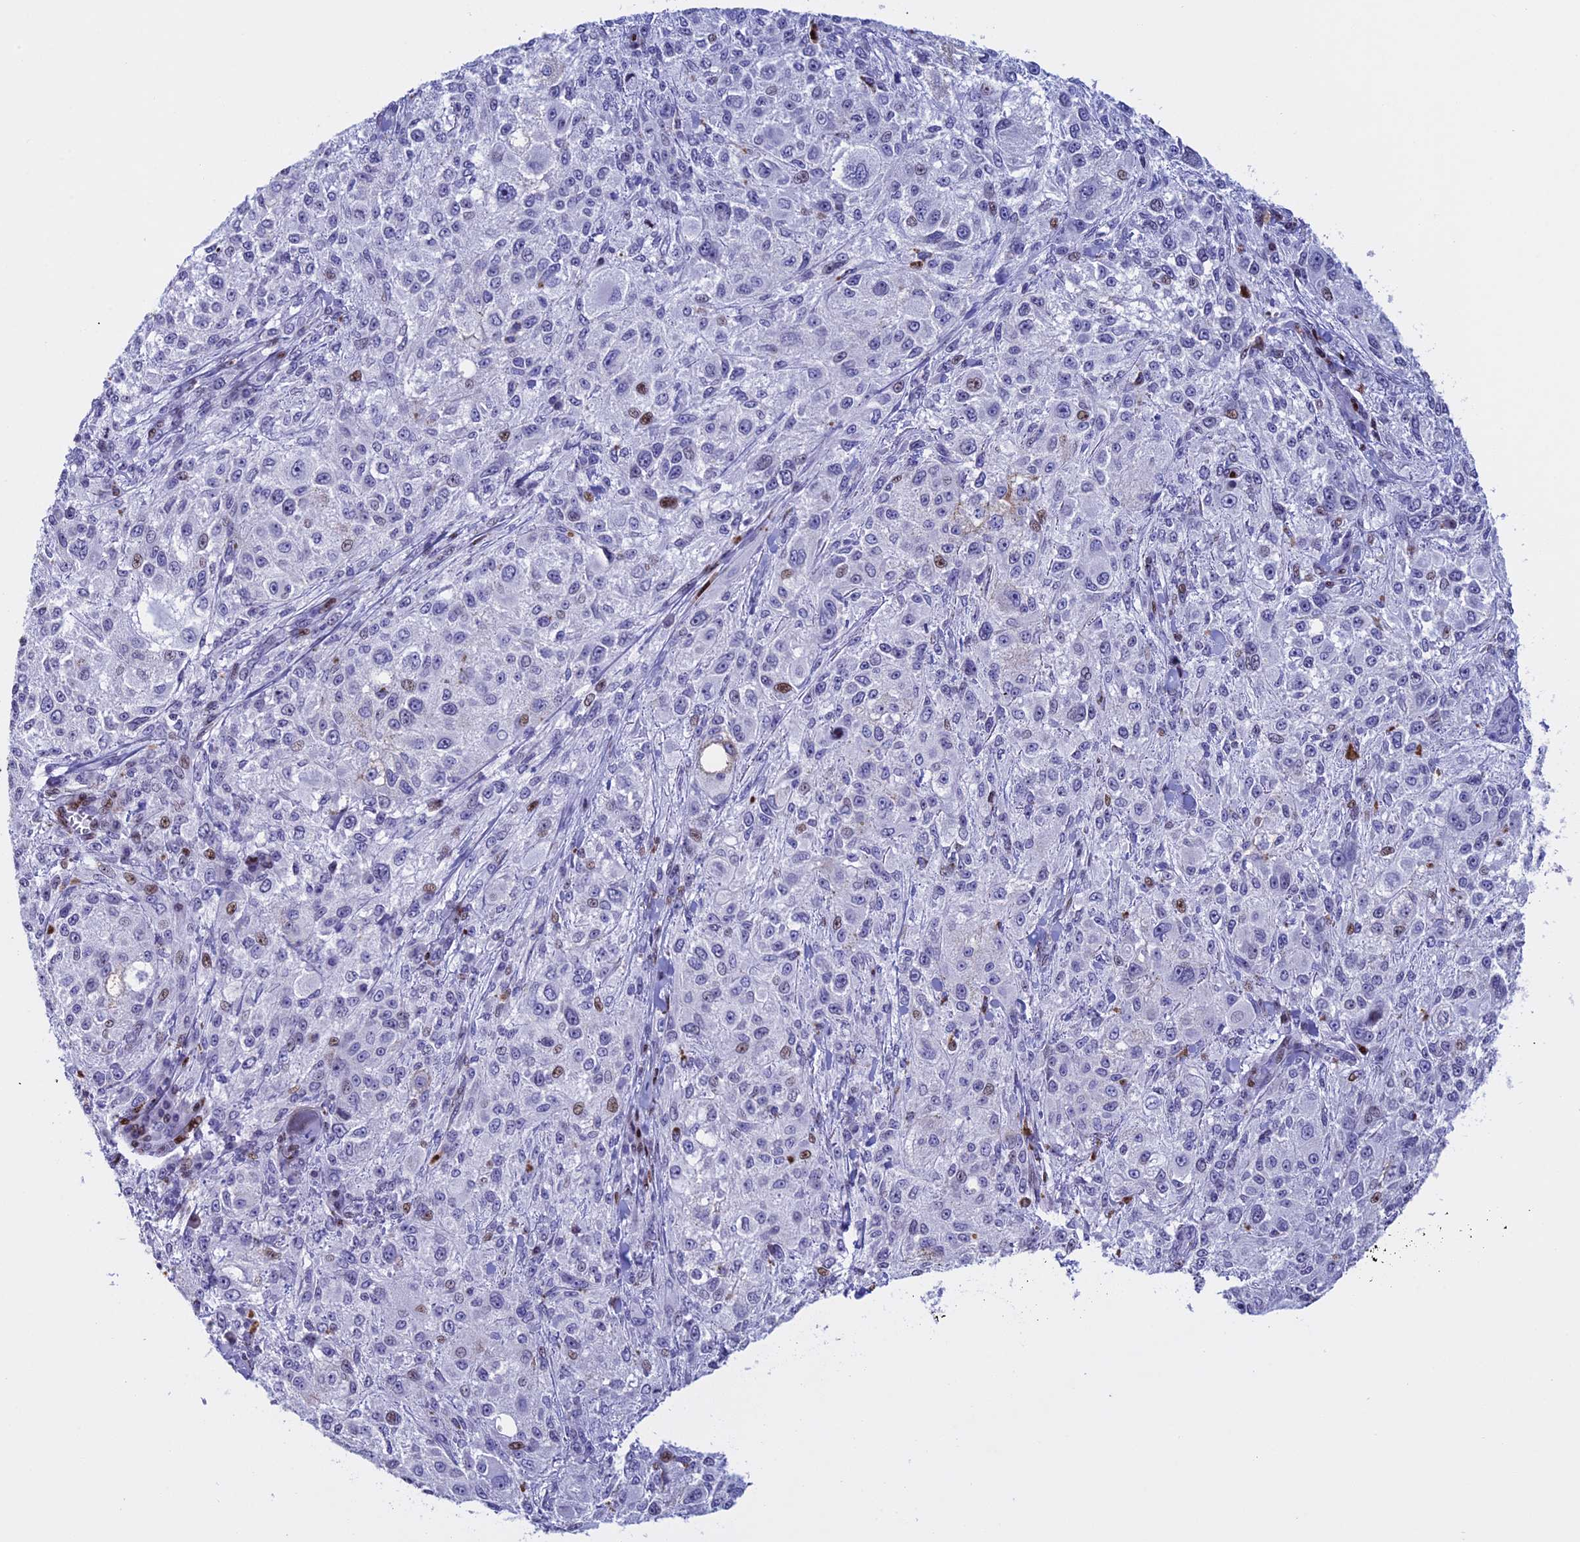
{"staining": {"intensity": "weak", "quantity": "<25%", "location": "nuclear"}, "tissue": "melanoma", "cell_type": "Tumor cells", "image_type": "cancer", "snomed": [{"axis": "morphology", "description": "Necrosis, NOS"}, {"axis": "morphology", "description": "Malignant melanoma, NOS"}, {"axis": "topography", "description": "Skin"}], "caption": "This micrograph is of melanoma stained with IHC to label a protein in brown with the nuclei are counter-stained blue. There is no positivity in tumor cells.", "gene": "BTBD3", "patient": {"sex": "female", "age": 87}}